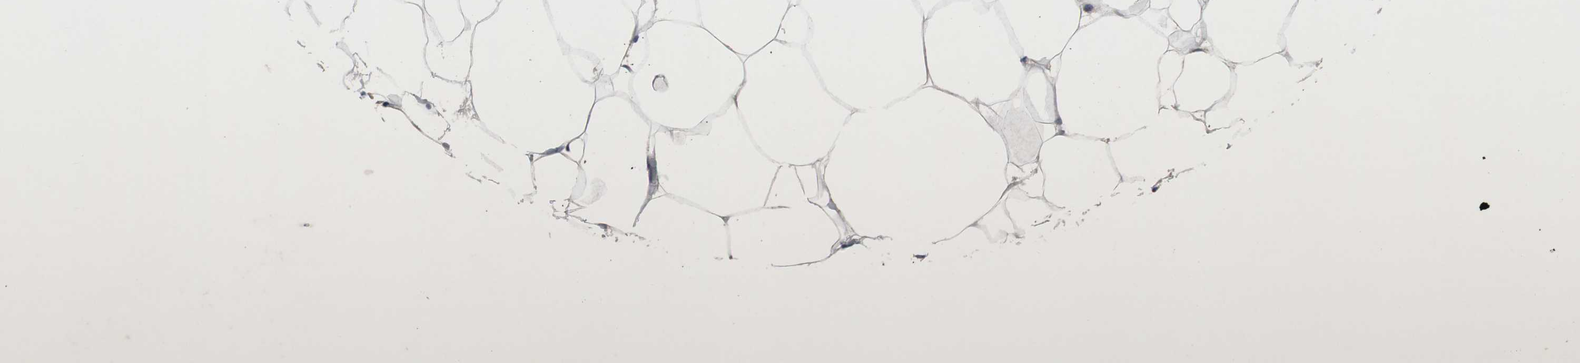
{"staining": {"intensity": "negative", "quantity": "none", "location": "none"}, "tissue": "adipose tissue", "cell_type": "Adipocytes", "image_type": "normal", "snomed": [{"axis": "morphology", "description": "Normal tissue, NOS"}, {"axis": "topography", "description": "Breast"}, {"axis": "topography", "description": "Adipose tissue"}], "caption": "Immunohistochemistry (IHC) micrograph of normal adipose tissue: adipose tissue stained with DAB shows no significant protein positivity in adipocytes. (DAB (3,3'-diaminobenzidine) IHC with hematoxylin counter stain).", "gene": "MUTYH", "patient": {"sex": "female", "age": 25}}